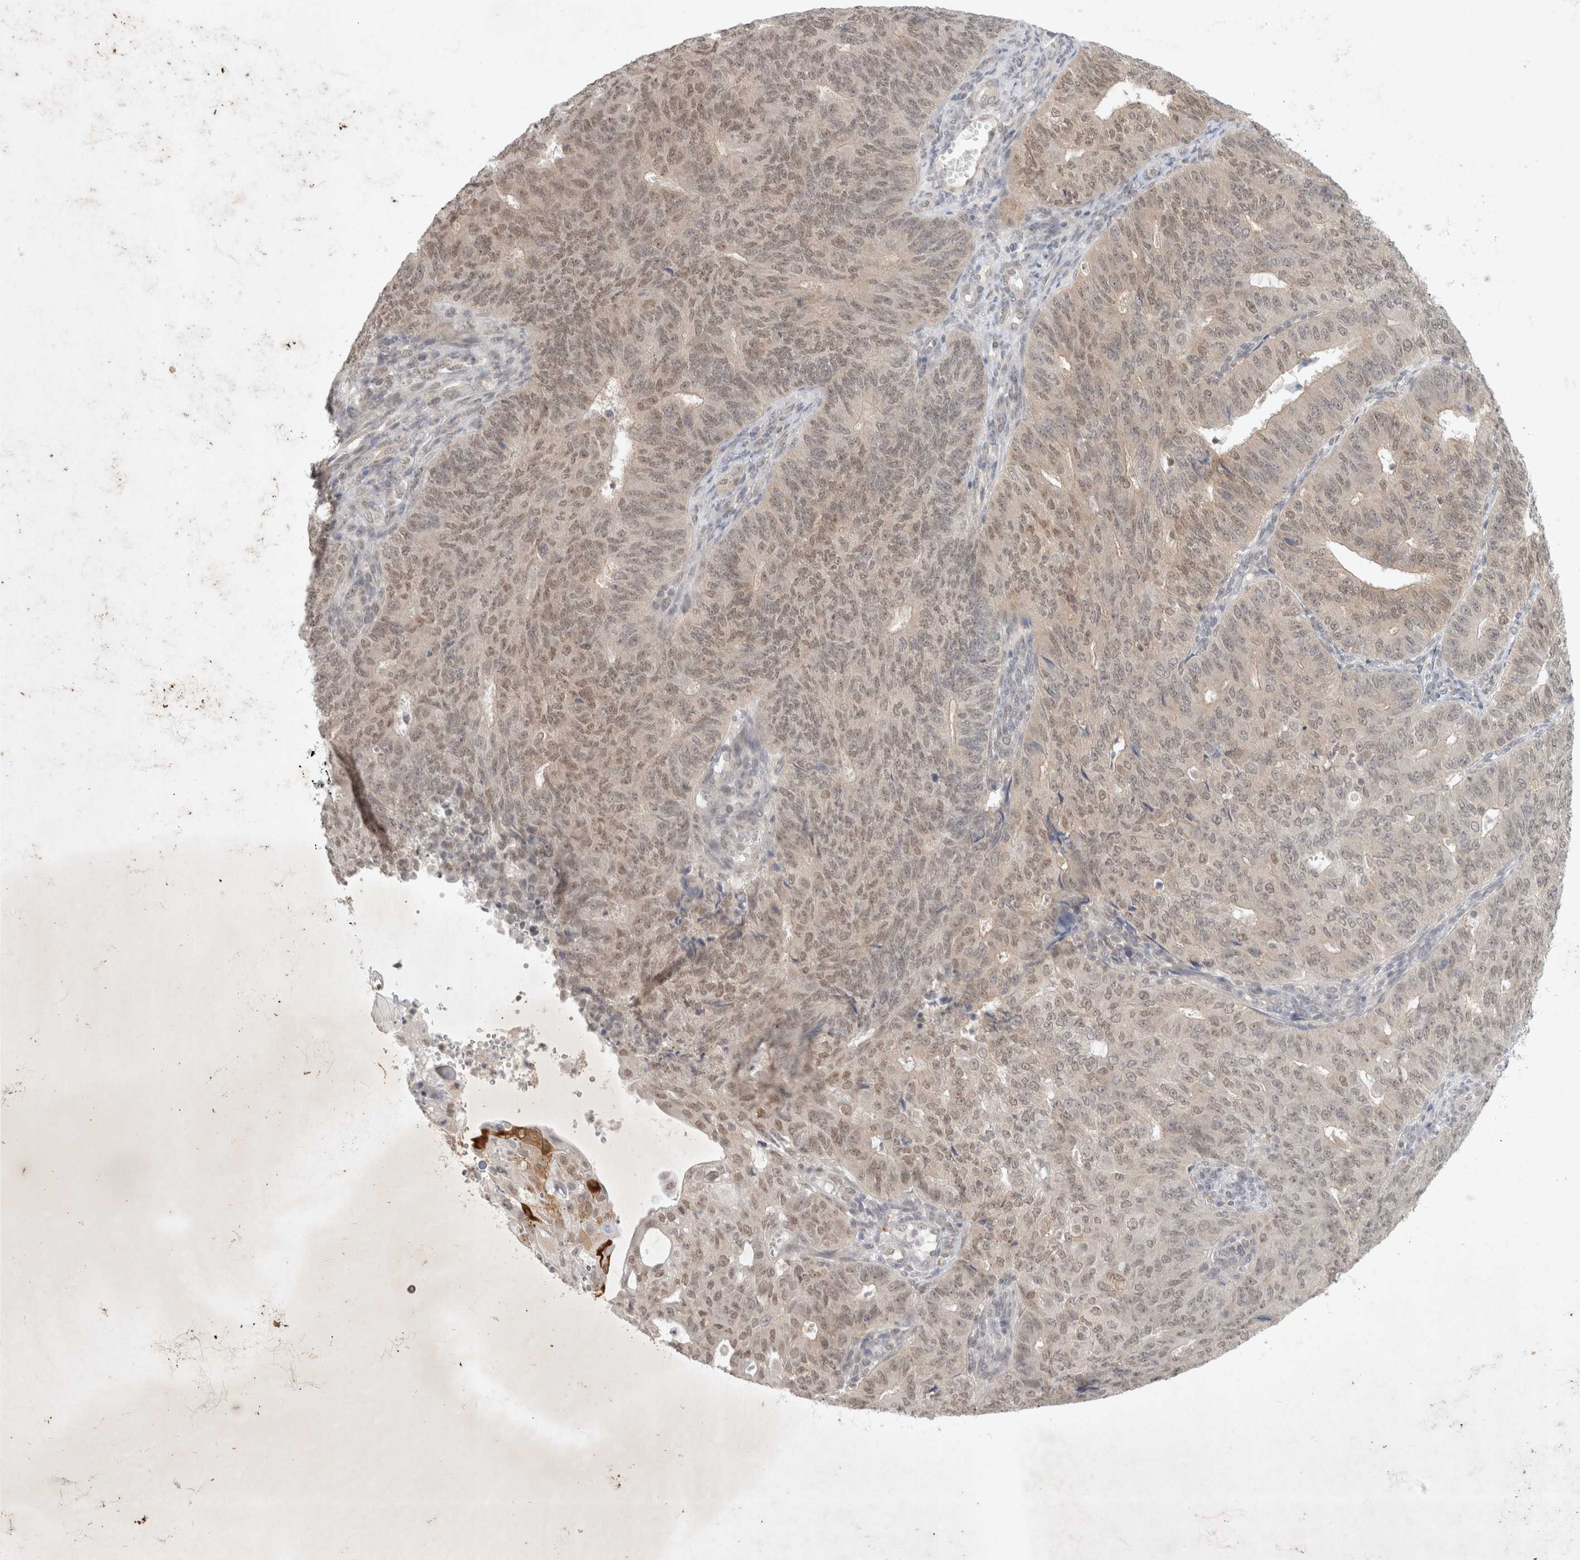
{"staining": {"intensity": "weak", "quantity": ">75%", "location": "nuclear"}, "tissue": "endometrial cancer", "cell_type": "Tumor cells", "image_type": "cancer", "snomed": [{"axis": "morphology", "description": "Adenocarcinoma, NOS"}, {"axis": "topography", "description": "Endometrium"}], "caption": "Immunohistochemical staining of endometrial cancer (adenocarcinoma) shows low levels of weak nuclear staining in about >75% of tumor cells. (DAB = brown stain, brightfield microscopy at high magnification).", "gene": "FBXO42", "patient": {"sex": "female", "age": 32}}